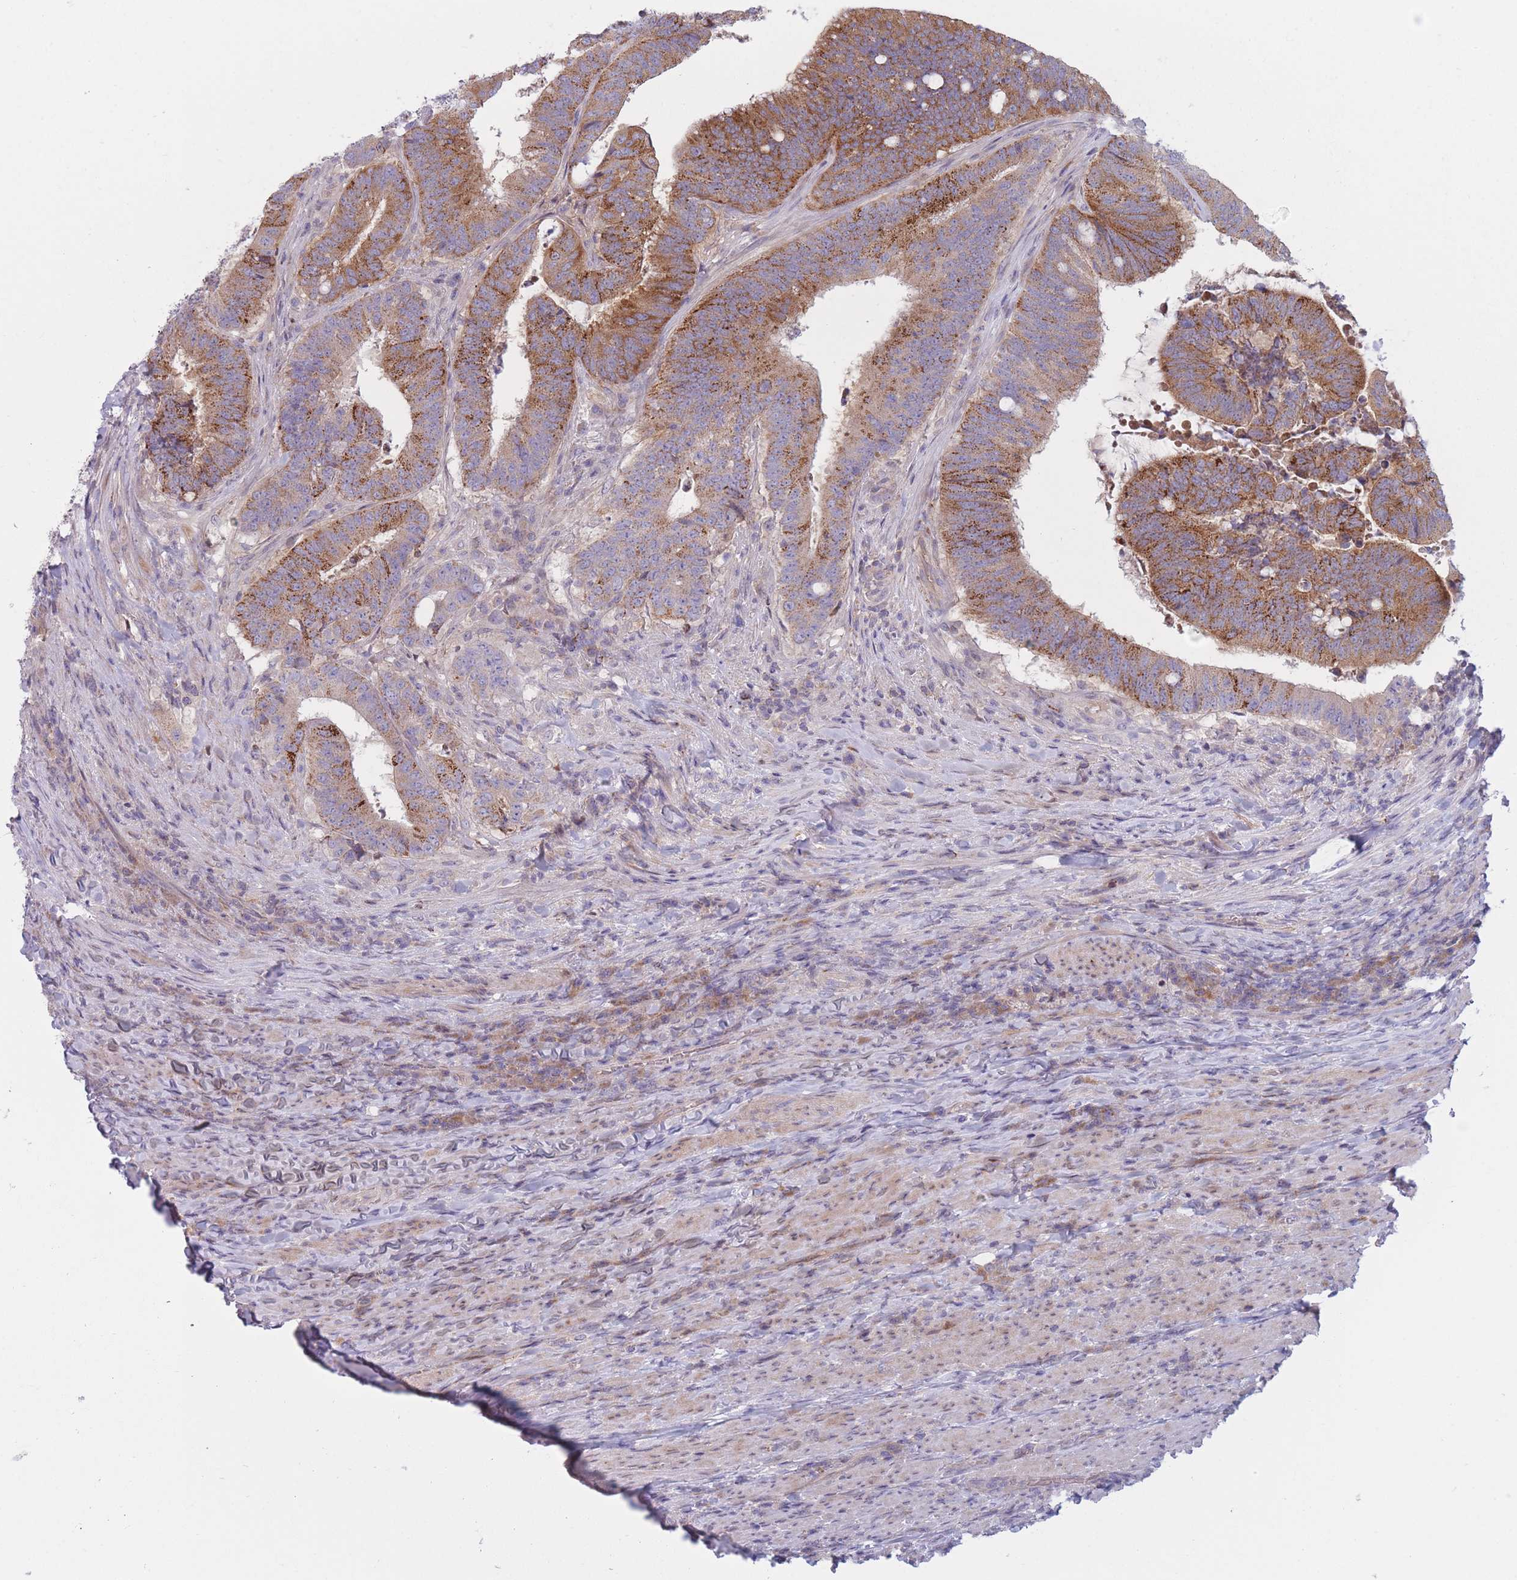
{"staining": {"intensity": "moderate", "quantity": ">75%", "location": "cytoplasmic/membranous"}, "tissue": "colorectal cancer", "cell_type": "Tumor cells", "image_type": "cancer", "snomed": [{"axis": "morphology", "description": "Adenocarcinoma, NOS"}, {"axis": "topography", "description": "Colon"}], "caption": "Protein expression analysis of adenocarcinoma (colorectal) exhibits moderate cytoplasmic/membranous staining in approximately >75% of tumor cells.", "gene": "PDE4A", "patient": {"sex": "female", "age": 43}}